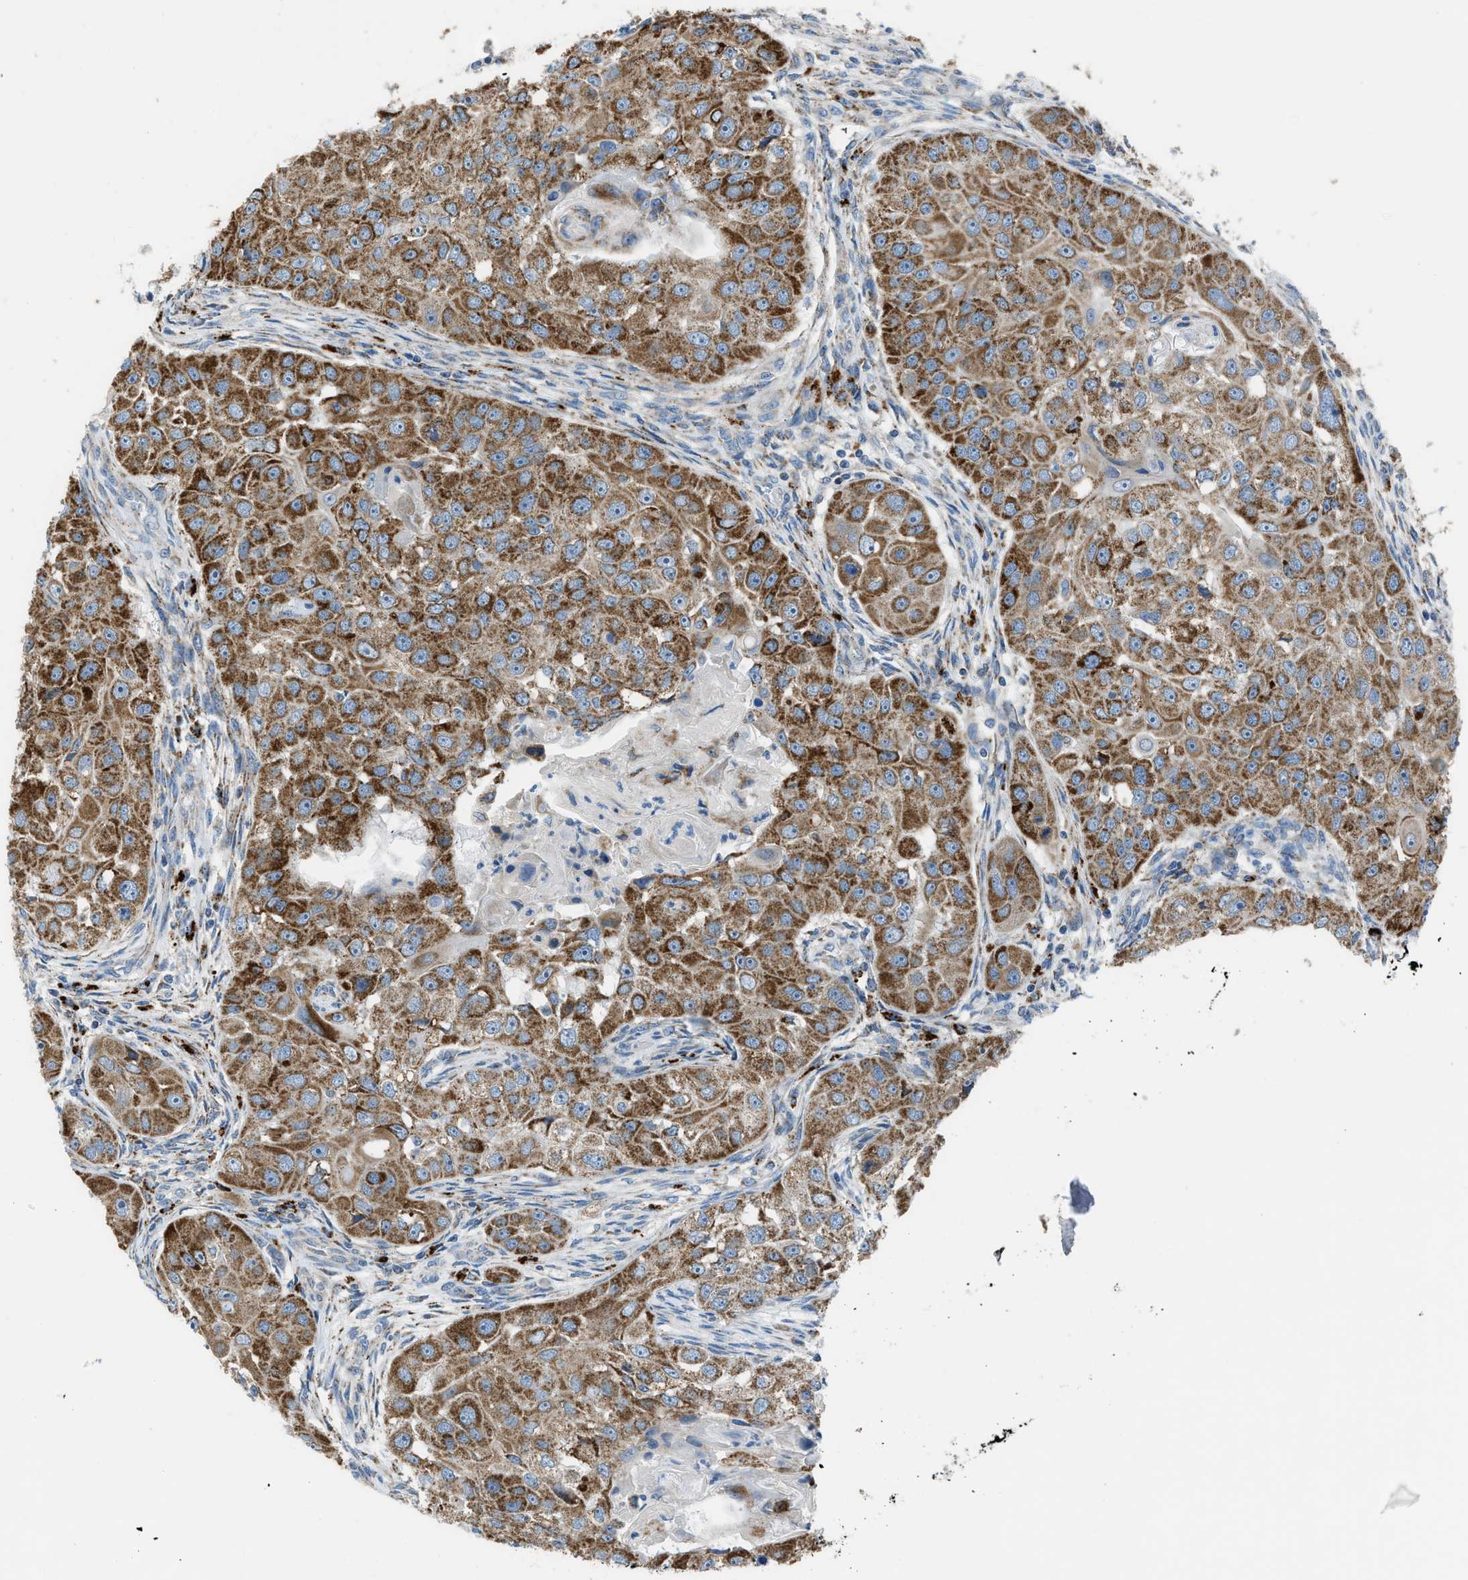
{"staining": {"intensity": "strong", "quantity": ">75%", "location": "cytoplasmic/membranous"}, "tissue": "head and neck cancer", "cell_type": "Tumor cells", "image_type": "cancer", "snomed": [{"axis": "morphology", "description": "Normal tissue, NOS"}, {"axis": "morphology", "description": "Squamous cell carcinoma, NOS"}, {"axis": "topography", "description": "Skeletal muscle"}, {"axis": "topography", "description": "Head-Neck"}], "caption": "Immunohistochemical staining of squamous cell carcinoma (head and neck) reveals high levels of strong cytoplasmic/membranous expression in approximately >75% of tumor cells. (DAB = brown stain, brightfield microscopy at high magnification).", "gene": "SMIM20", "patient": {"sex": "male", "age": 51}}